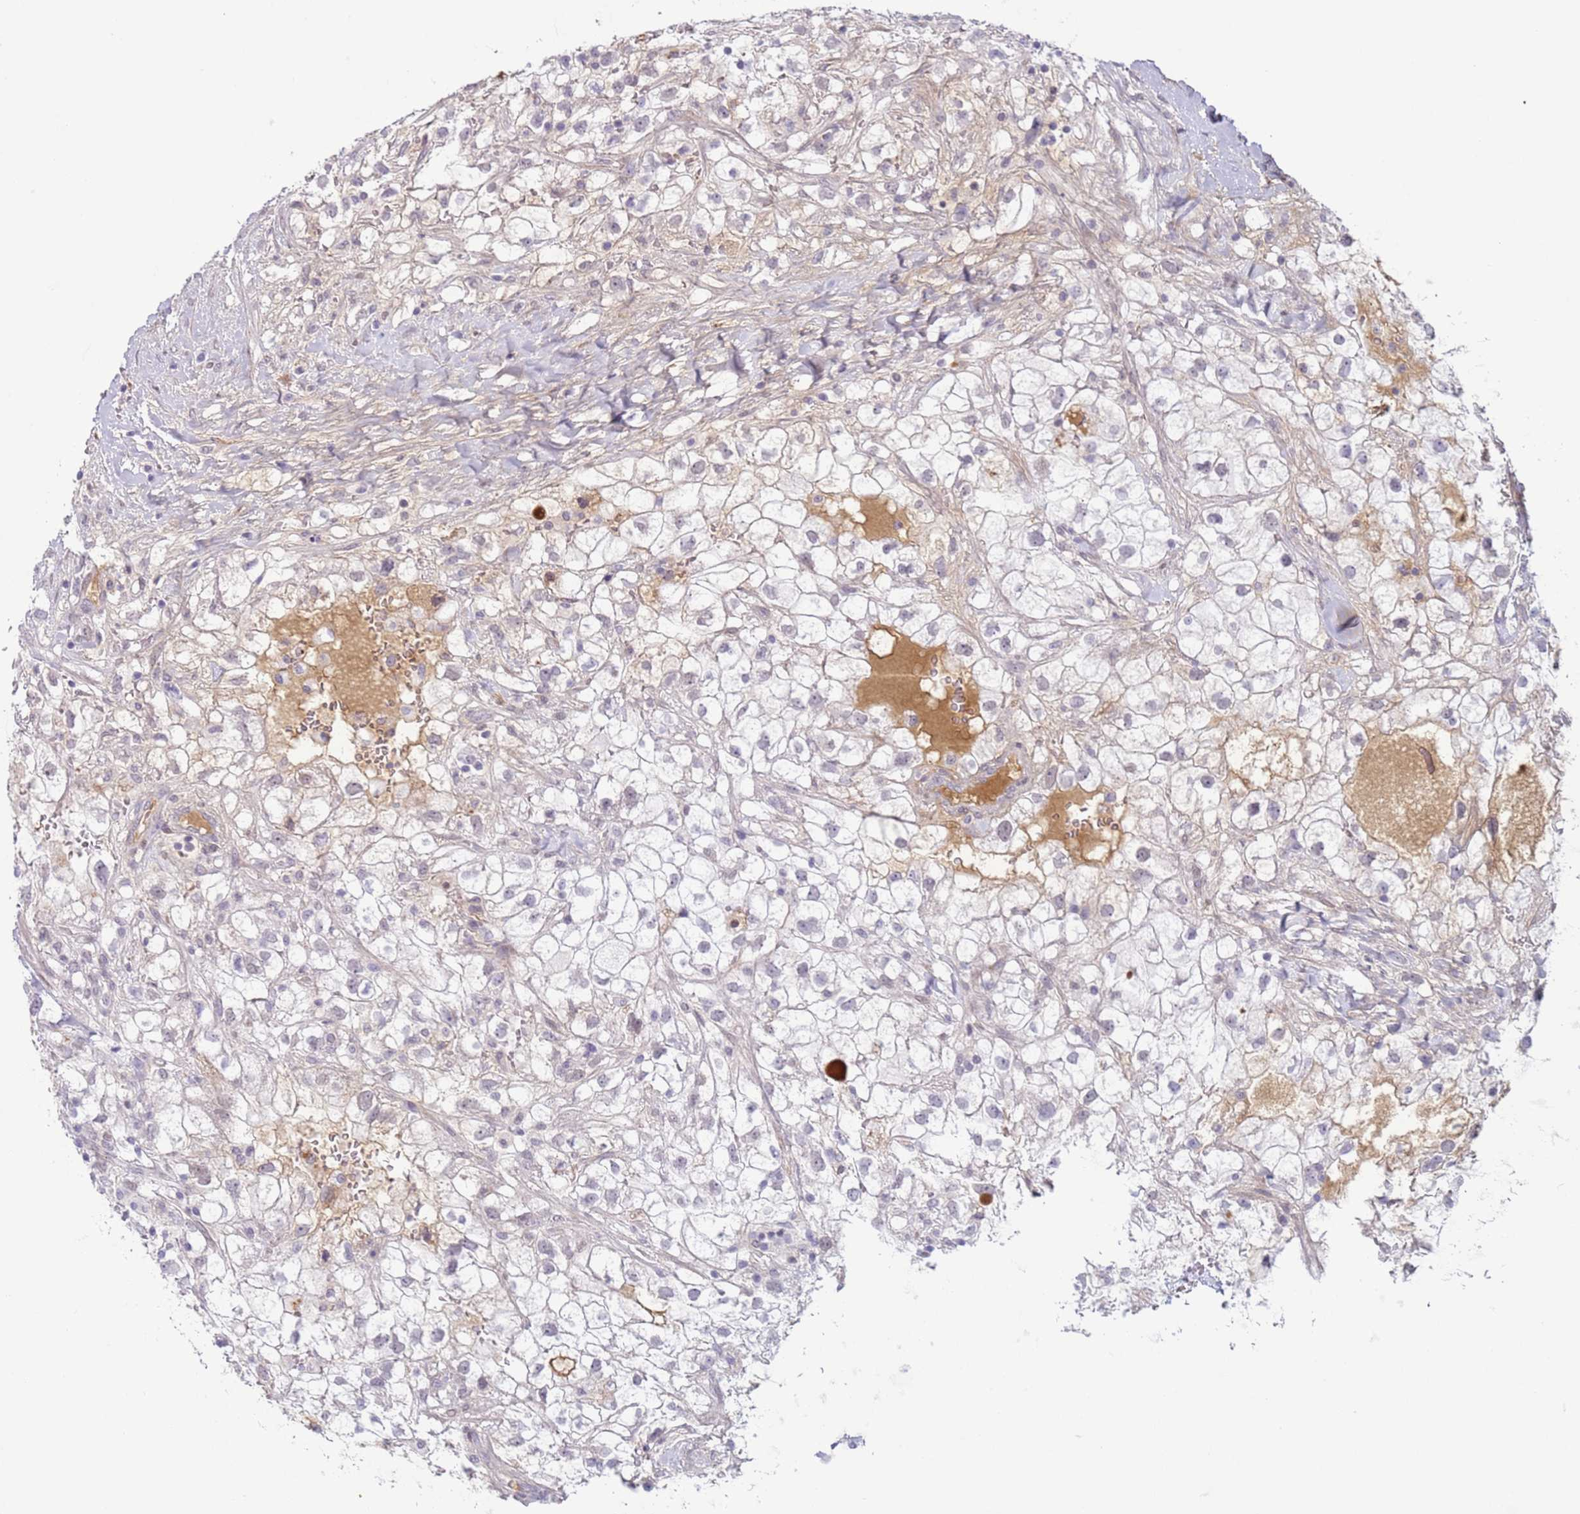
{"staining": {"intensity": "negative", "quantity": "none", "location": "none"}, "tissue": "renal cancer", "cell_type": "Tumor cells", "image_type": "cancer", "snomed": [{"axis": "morphology", "description": "Adenocarcinoma, NOS"}, {"axis": "topography", "description": "Kidney"}], "caption": "Immunohistochemical staining of renal cancer (adenocarcinoma) exhibits no significant staining in tumor cells. (IHC, brightfield microscopy, high magnification).", "gene": "NPAP1", "patient": {"sex": "male", "age": 59}}